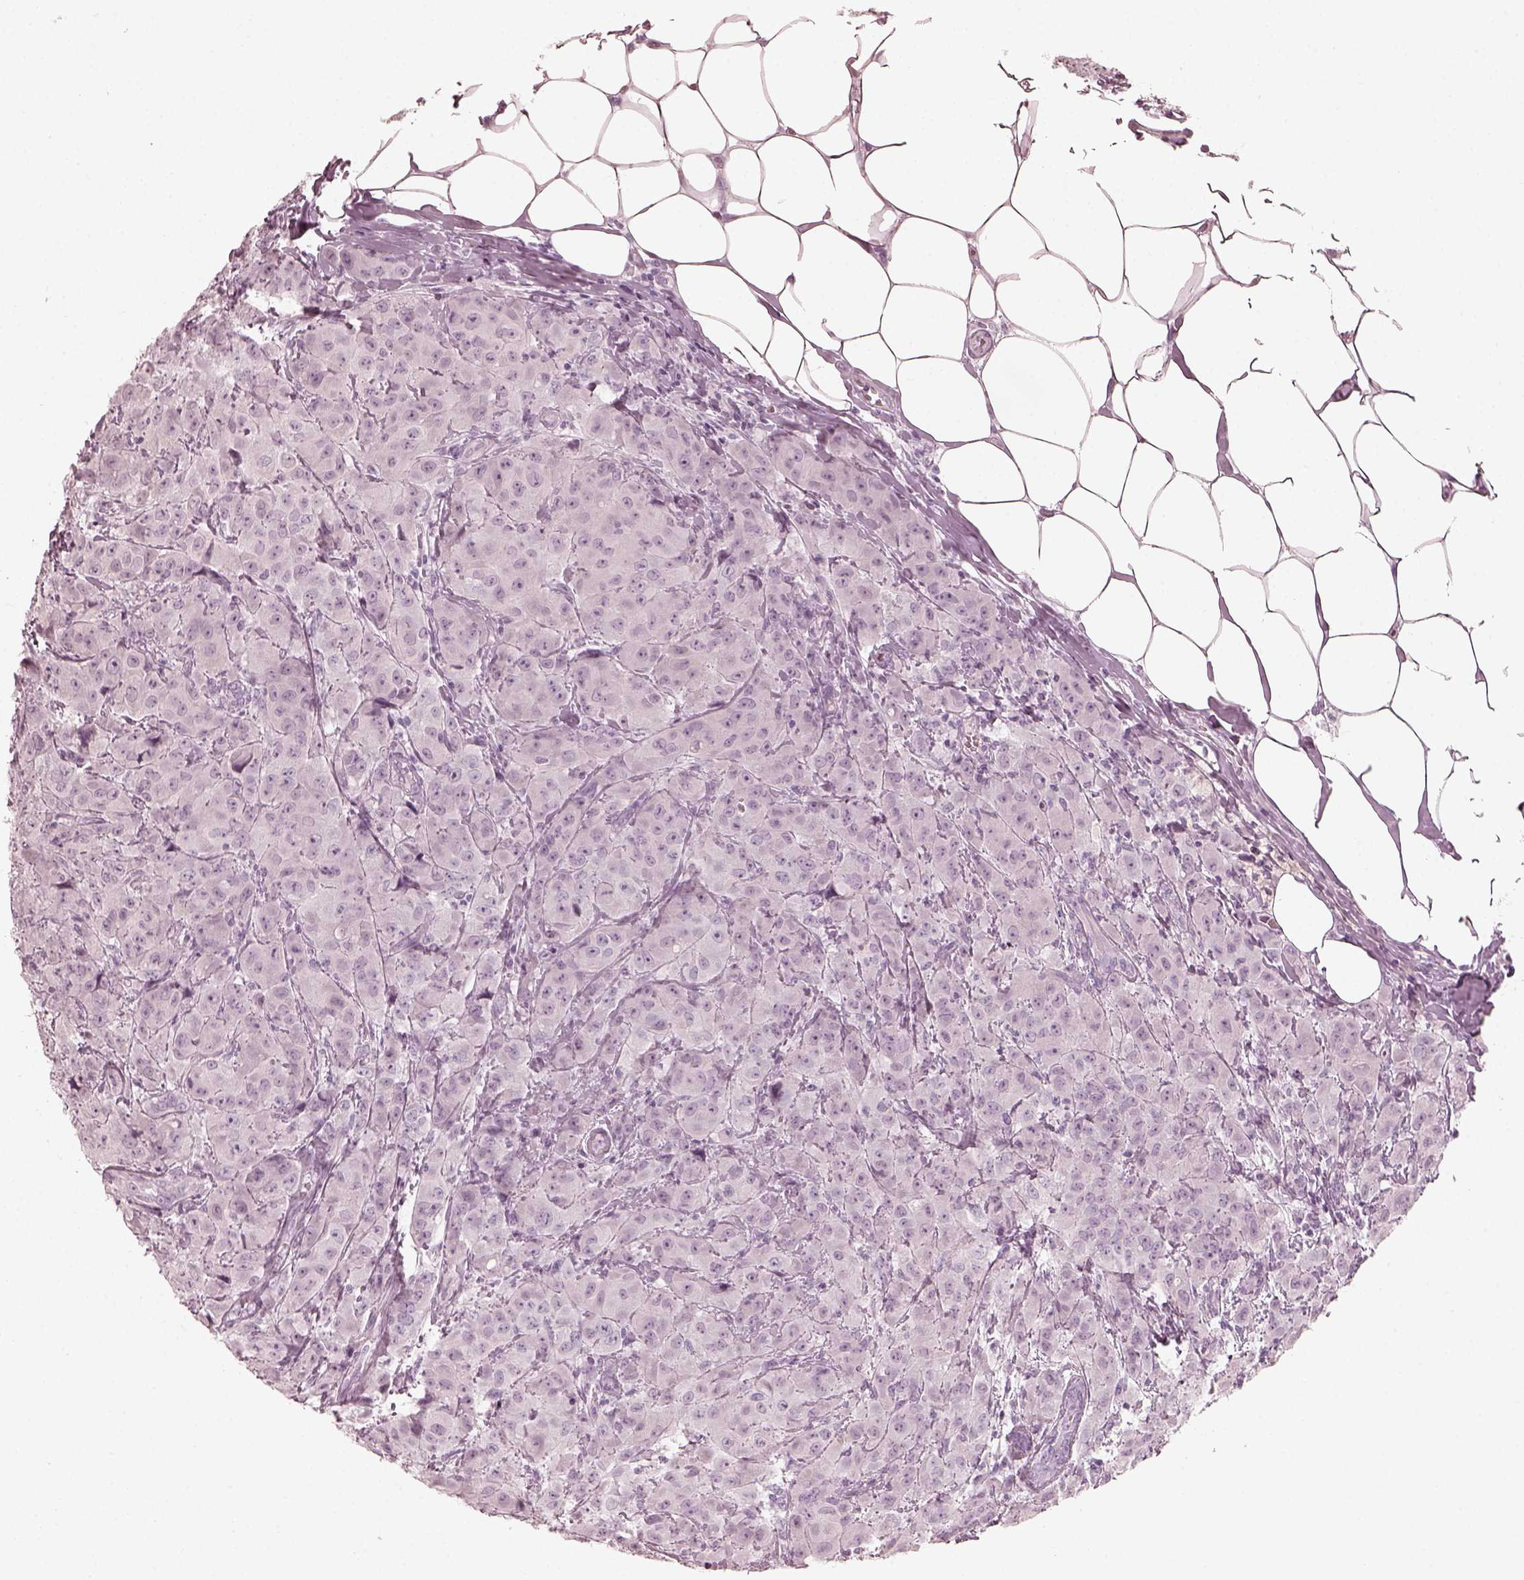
{"staining": {"intensity": "negative", "quantity": "none", "location": "none"}, "tissue": "breast cancer", "cell_type": "Tumor cells", "image_type": "cancer", "snomed": [{"axis": "morphology", "description": "Normal tissue, NOS"}, {"axis": "morphology", "description": "Duct carcinoma"}, {"axis": "topography", "description": "Breast"}], "caption": "DAB (3,3'-diaminobenzidine) immunohistochemical staining of infiltrating ductal carcinoma (breast) displays no significant staining in tumor cells.", "gene": "SAXO2", "patient": {"sex": "female", "age": 43}}